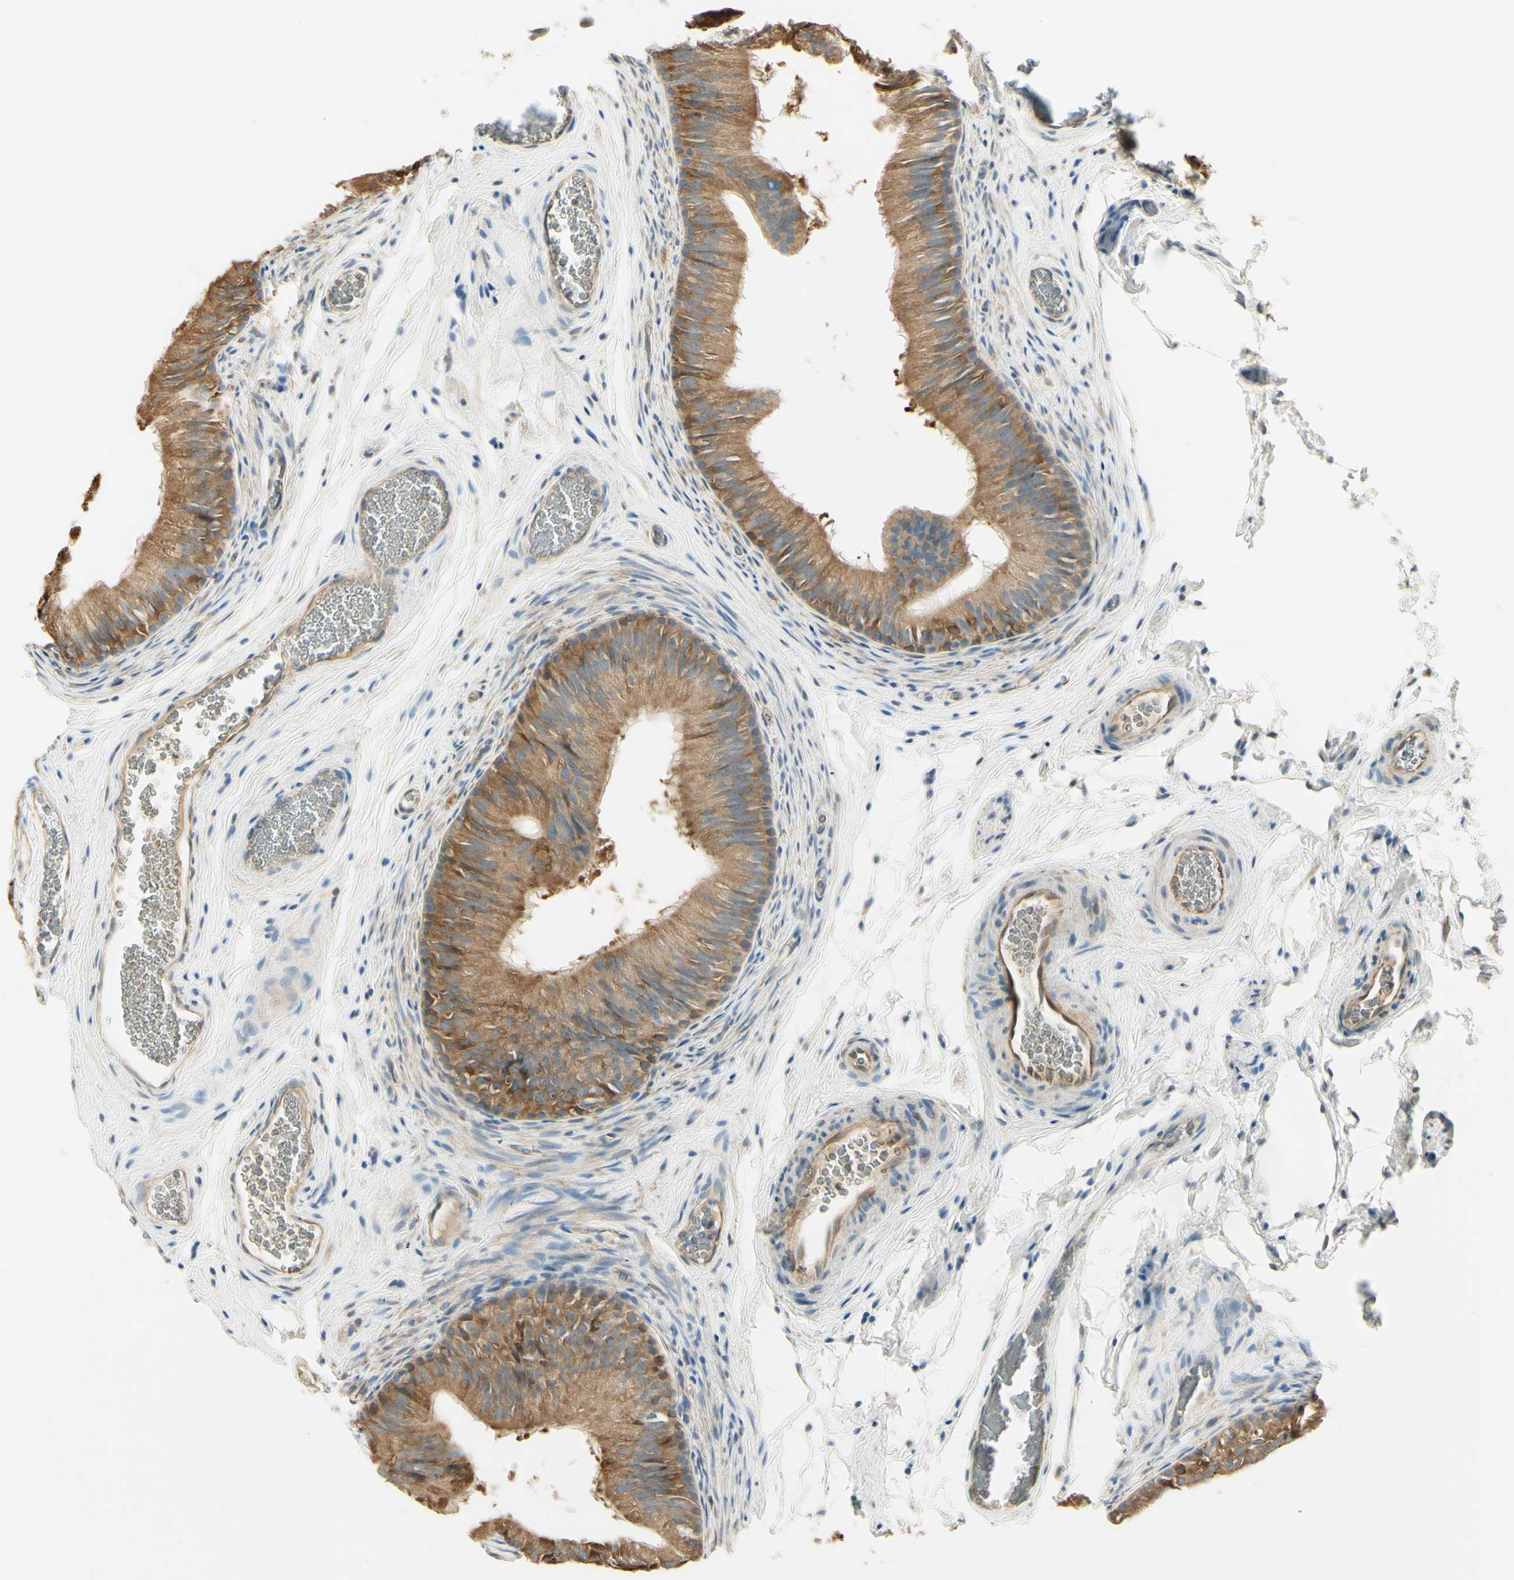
{"staining": {"intensity": "moderate", "quantity": ">75%", "location": "cytoplasmic/membranous"}, "tissue": "epididymis", "cell_type": "Glandular cells", "image_type": "normal", "snomed": [{"axis": "morphology", "description": "Normal tissue, NOS"}, {"axis": "topography", "description": "Epididymis"}], "caption": "Protein expression analysis of normal epididymis displays moderate cytoplasmic/membranous positivity in about >75% of glandular cells. Using DAB (brown) and hematoxylin (blue) stains, captured at high magnification using brightfield microscopy.", "gene": "IGDCC4", "patient": {"sex": "male", "age": 36}}